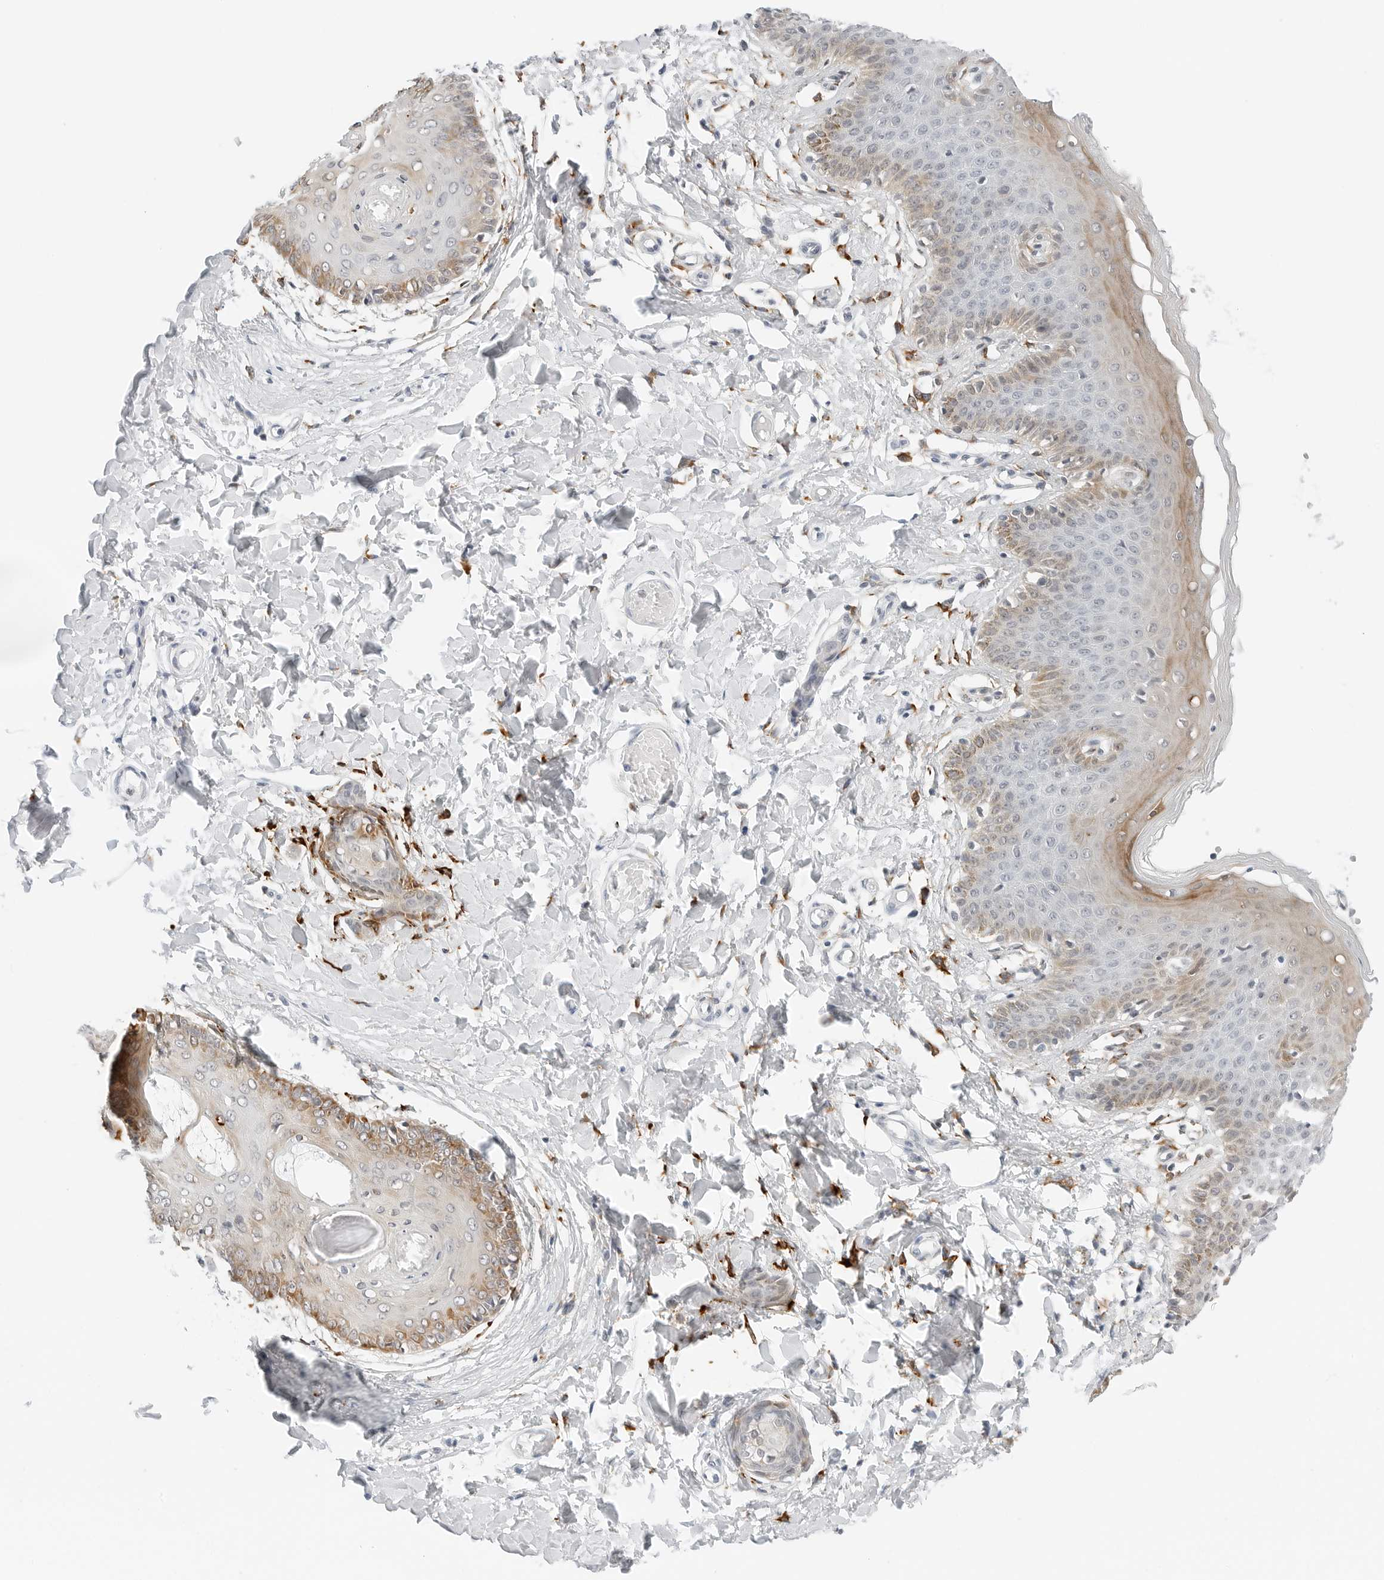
{"staining": {"intensity": "moderate", "quantity": "25%-75%", "location": "cytoplasmic/membranous"}, "tissue": "skin", "cell_type": "Epidermal cells", "image_type": "normal", "snomed": [{"axis": "morphology", "description": "Normal tissue, NOS"}, {"axis": "topography", "description": "Vulva"}], "caption": "Moderate cytoplasmic/membranous positivity for a protein is present in about 25%-75% of epidermal cells of unremarkable skin using IHC.", "gene": "P4HA2", "patient": {"sex": "female", "age": 66}}